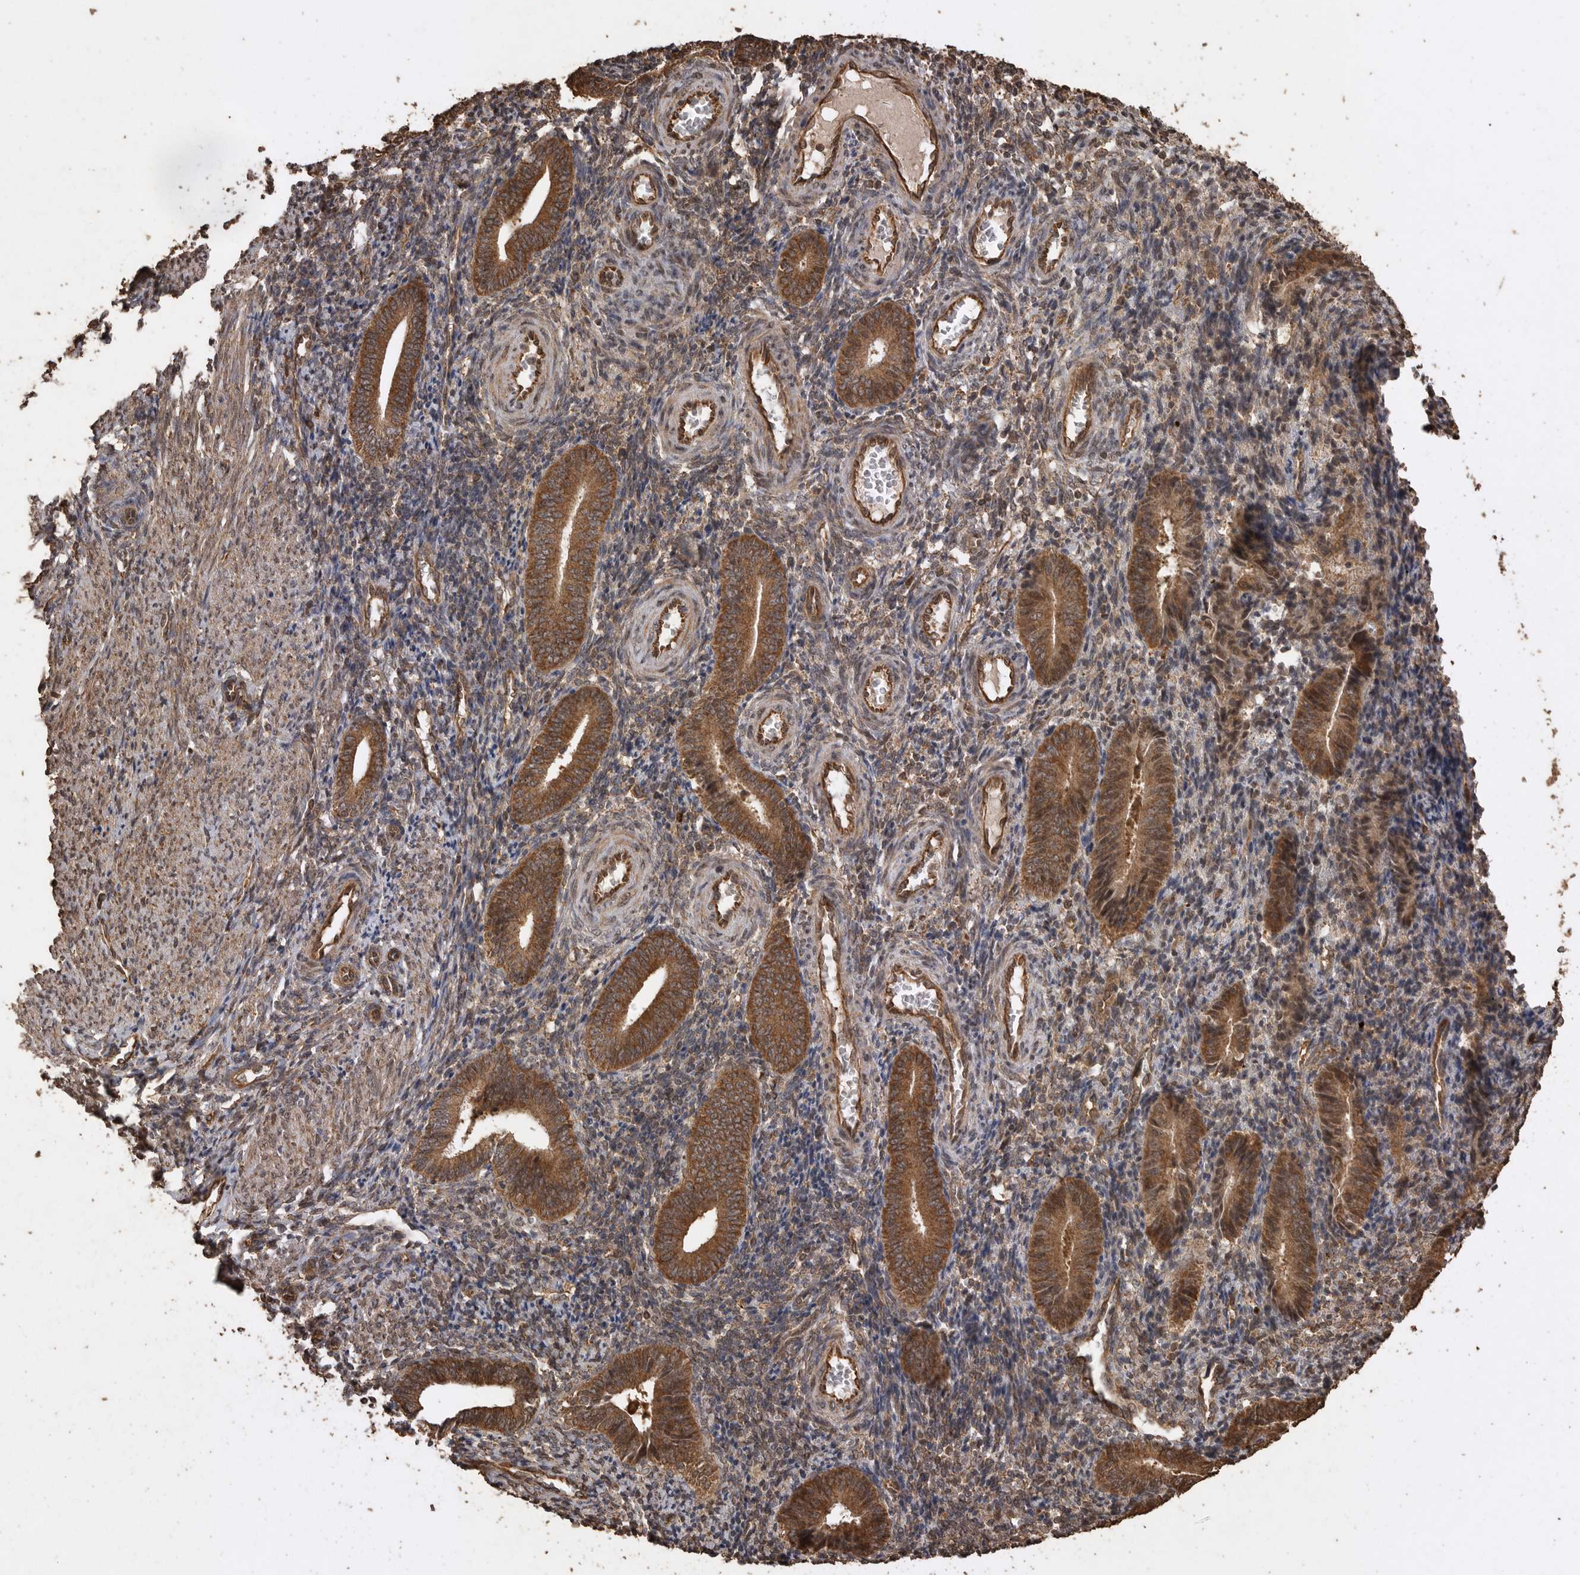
{"staining": {"intensity": "moderate", "quantity": "25%-75%", "location": "cytoplasmic/membranous"}, "tissue": "endometrium", "cell_type": "Cells in endometrial stroma", "image_type": "normal", "snomed": [{"axis": "morphology", "description": "Normal tissue, NOS"}, {"axis": "topography", "description": "Uterus"}, {"axis": "topography", "description": "Endometrium"}], "caption": "Approximately 25%-75% of cells in endometrial stroma in benign human endometrium show moderate cytoplasmic/membranous protein expression as visualized by brown immunohistochemical staining.", "gene": "PINK1", "patient": {"sex": "female", "age": 33}}